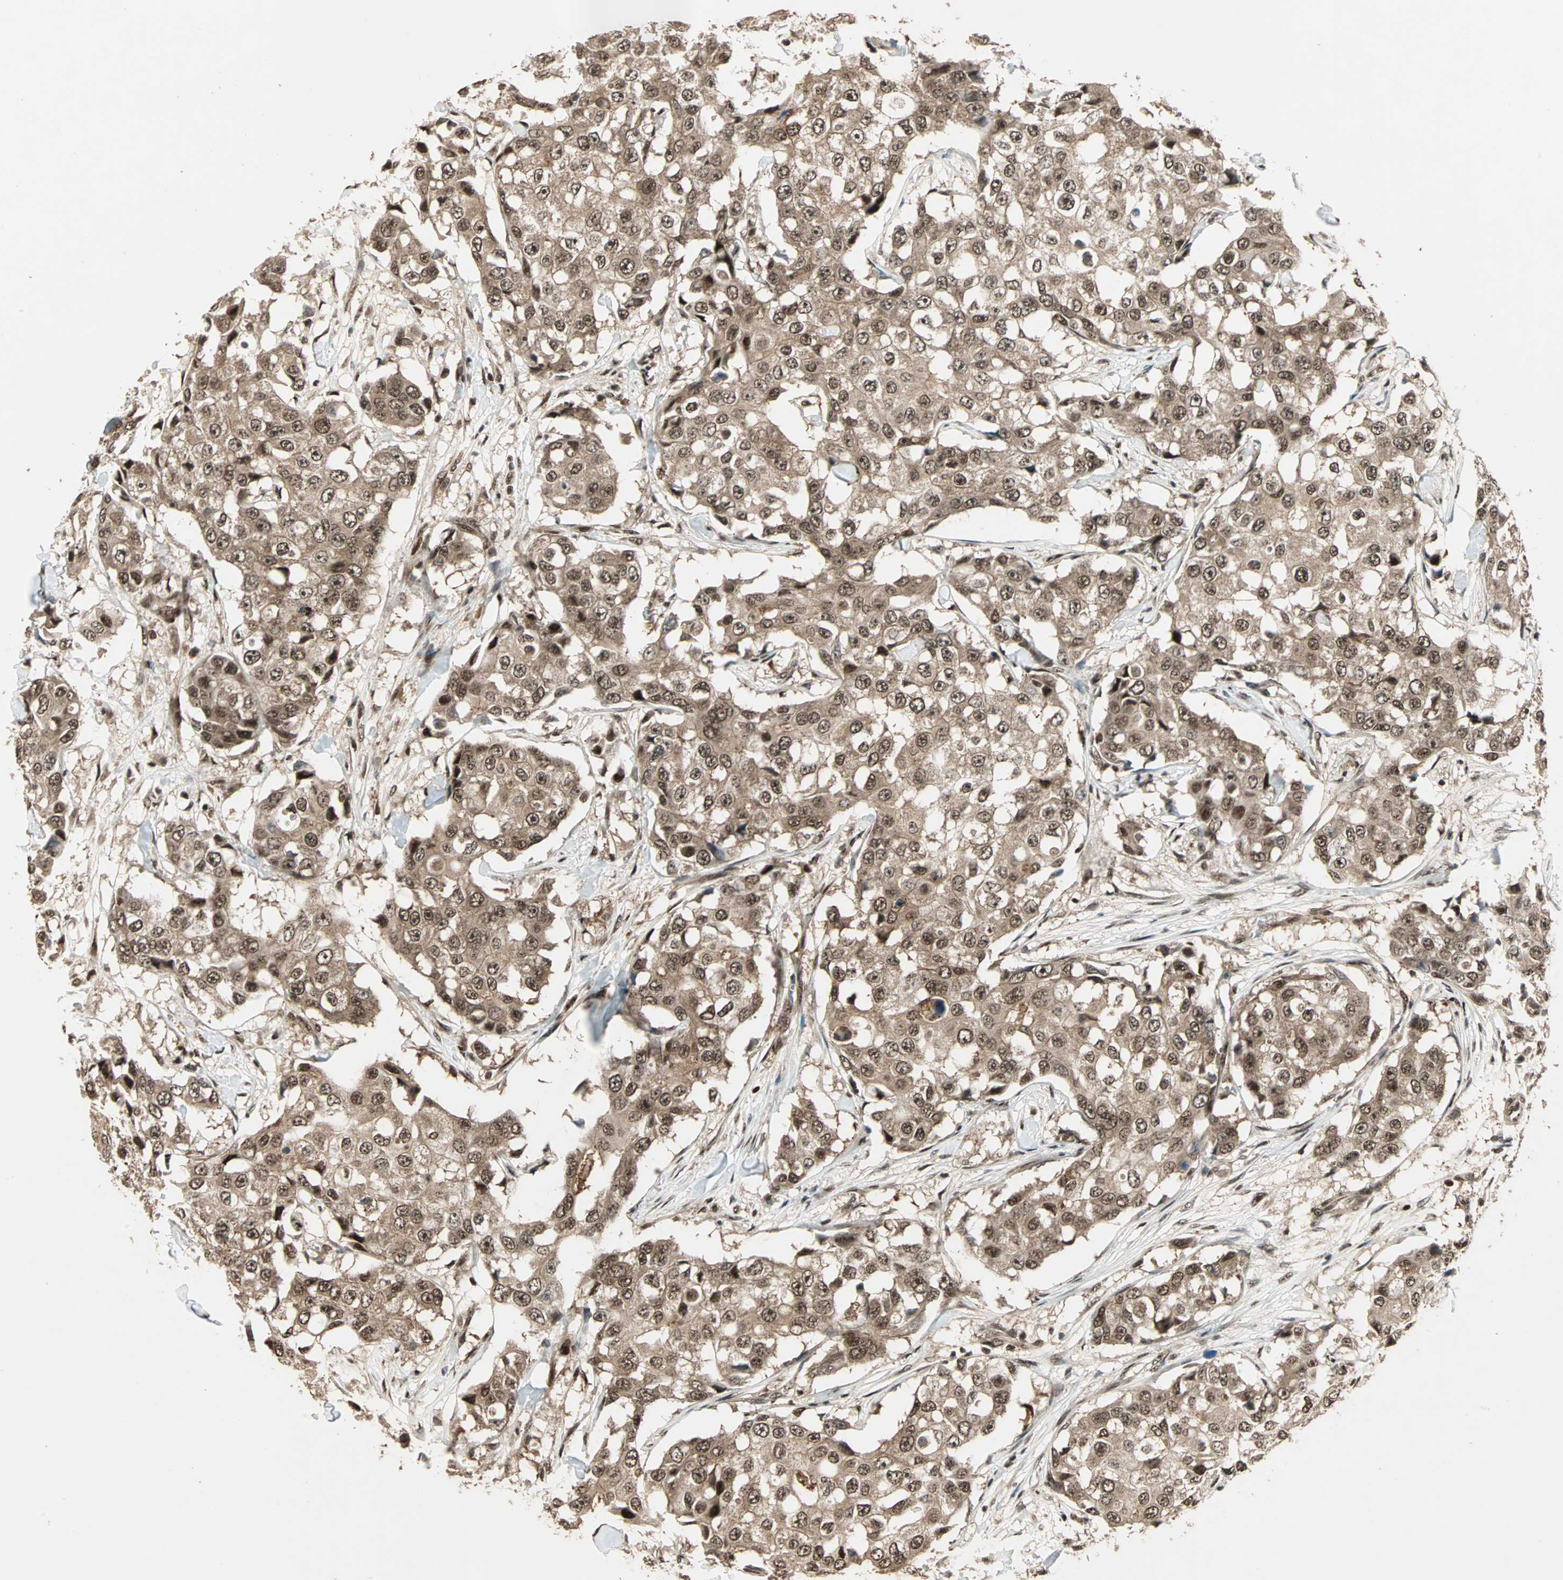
{"staining": {"intensity": "moderate", "quantity": ">75%", "location": "cytoplasmic/membranous,nuclear"}, "tissue": "breast cancer", "cell_type": "Tumor cells", "image_type": "cancer", "snomed": [{"axis": "morphology", "description": "Duct carcinoma"}, {"axis": "topography", "description": "Breast"}], "caption": "Immunohistochemical staining of human breast invasive ductal carcinoma demonstrates medium levels of moderate cytoplasmic/membranous and nuclear staining in about >75% of tumor cells. (Stains: DAB in brown, nuclei in blue, Microscopy: brightfield microscopy at high magnification).", "gene": "ZNF44", "patient": {"sex": "female", "age": 27}}